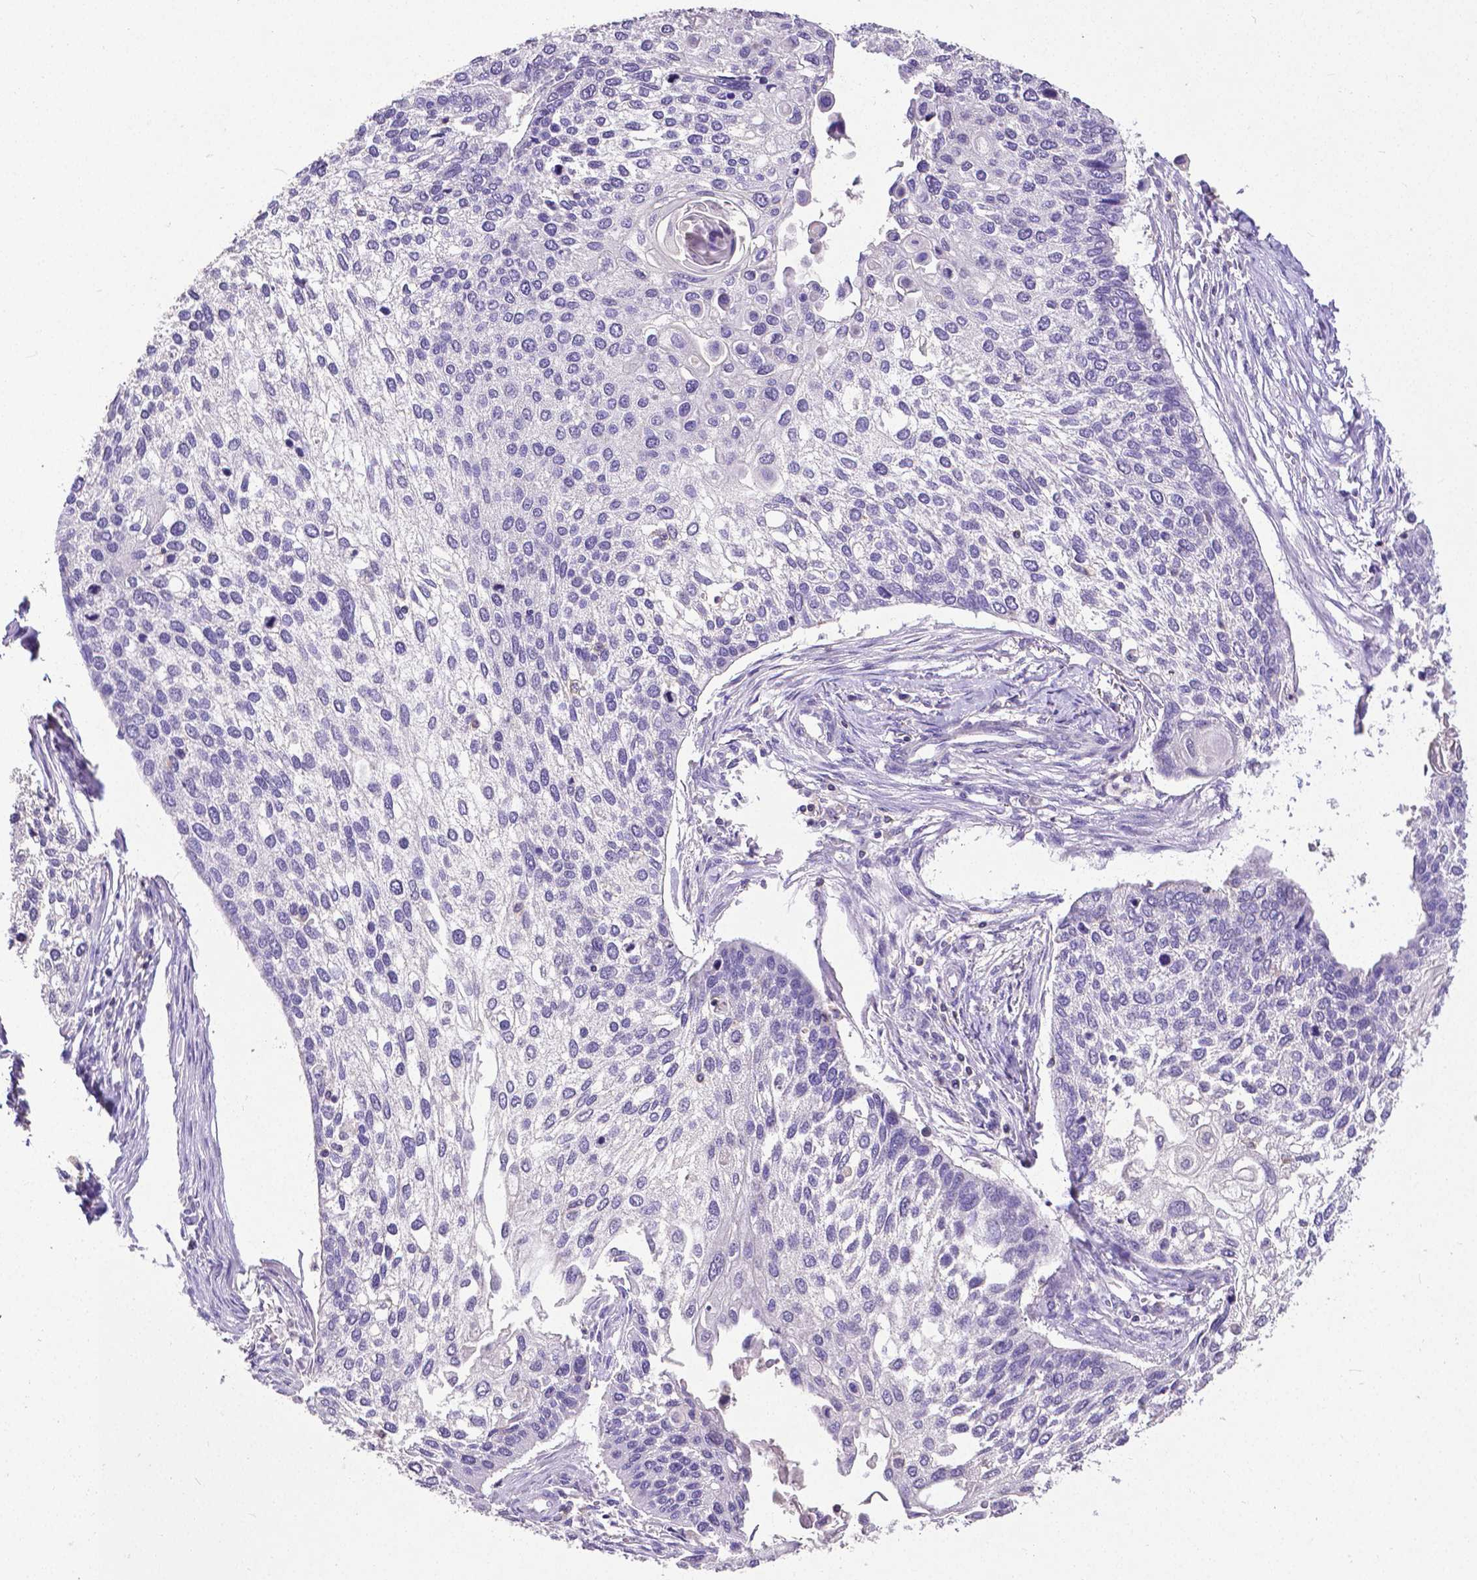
{"staining": {"intensity": "negative", "quantity": "none", "location": "none"}, "tissue": "lung cancer", "cell_type": "Tumor cells", "image_type": "cancer", "snomed": [{"axis": "morphology", "description": "Squamous cell carcinoma, NOS"}, {"axis": "morphology", "description": "Squamous cell carcinoma, metastatic, NOS"}, {"axis": "topography", "description": "Lung"}], "caption": "High power microscopy image of an immunohistochemistry (IHC) image of lung cancer (squamous cell carcinoma), revealing no significant staining in tumor cells.", "gene": "CD4", "patient": {"sex": "male", "age": 63}}